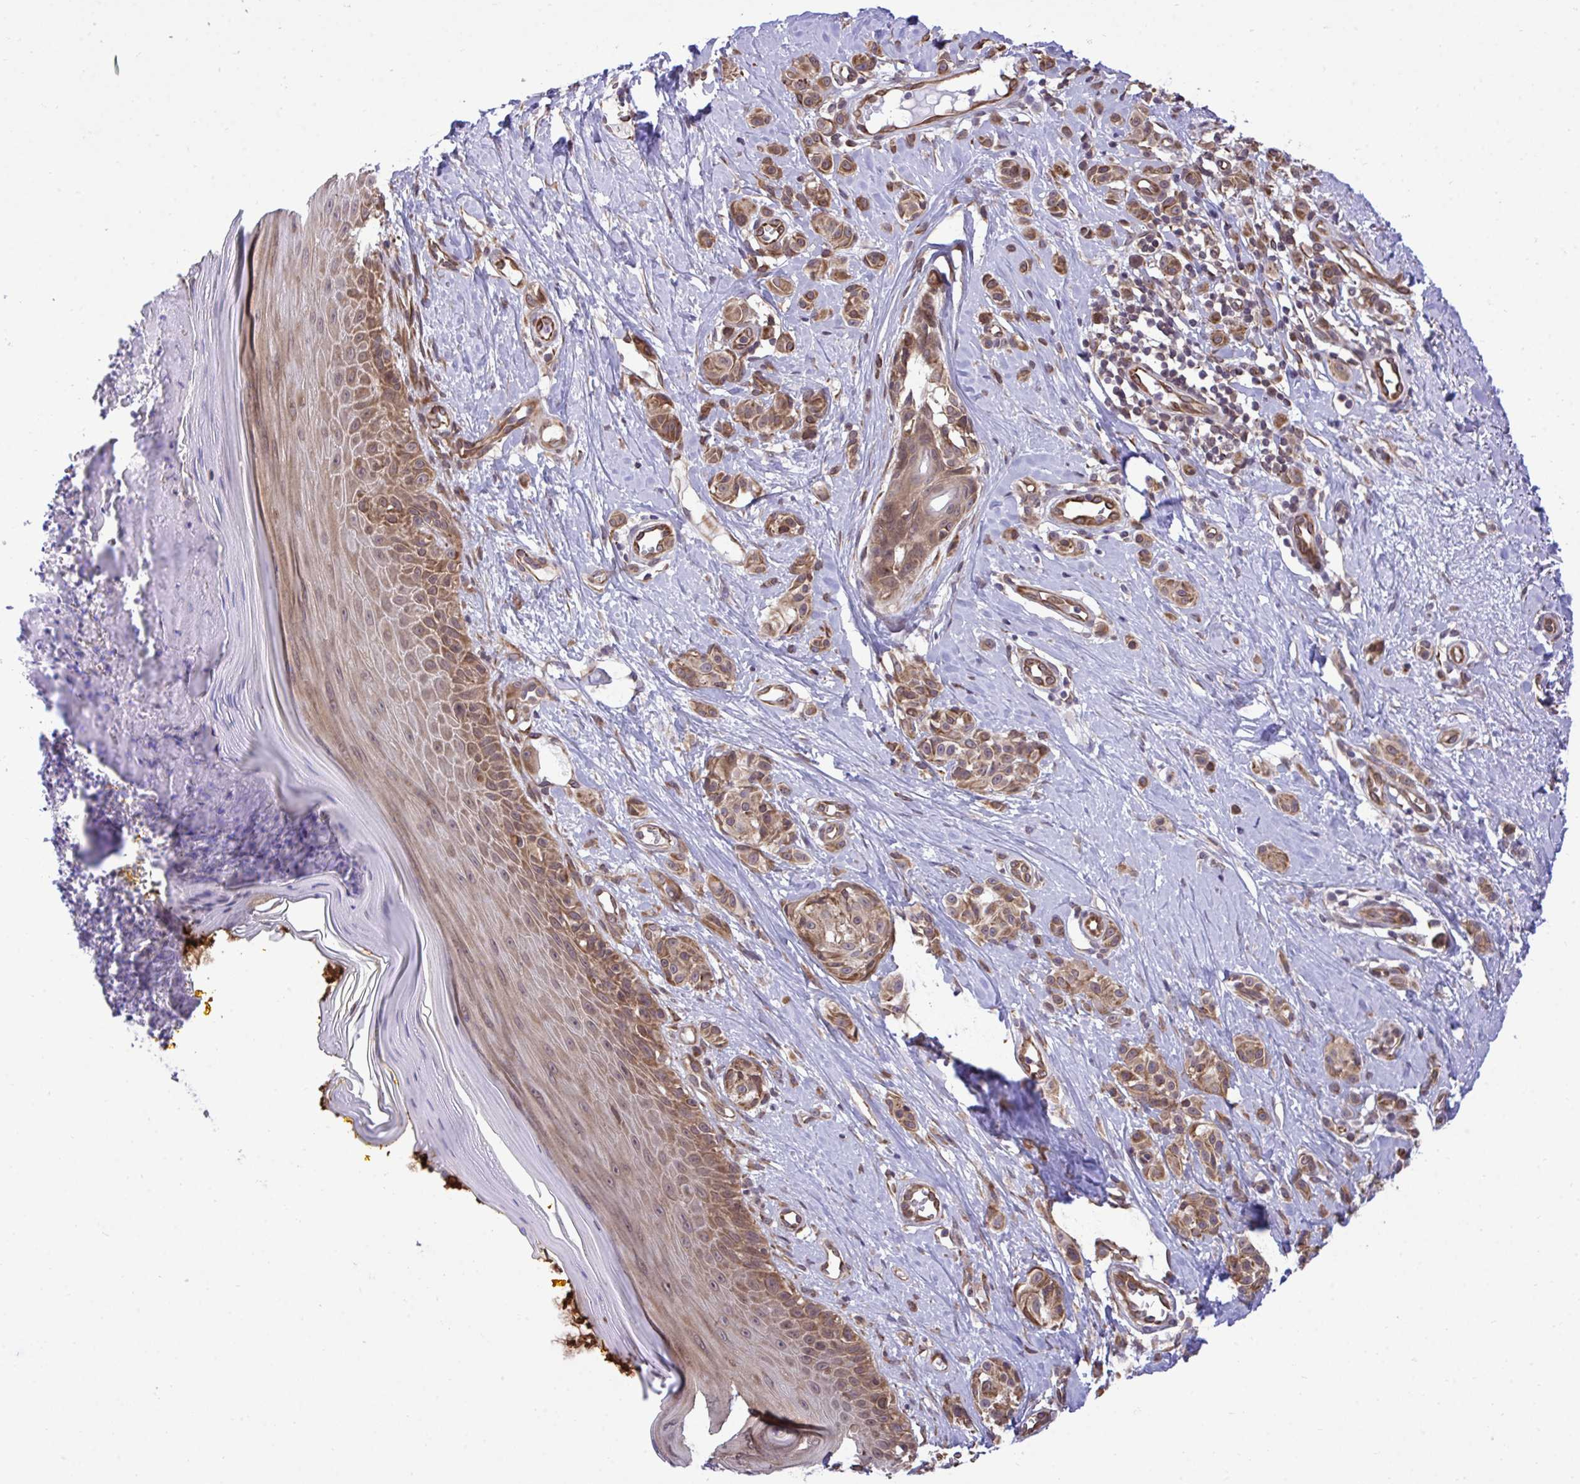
{"staining": {"intensity": "moderate", "quantity": ">75%", "location": "cytoplasmic/membranous,nuclear"}, "tissue": "melanoma", "cell_type": "Tumor cells", "image_type": "cancer", "snomed": [{"axis": "morphology", "description": "Malignant melanoma, NOS"}, {"axis": "topography", "description": "Skin"}], "caption": "Immunohistochemical staining of melanoma exhibits medium levels of moderate cytoplasmic/membranous and nuclear staining in about >75% of tumor cells.", "gene": "RPS15", "patient": {"sex": "male", "age": 74}}